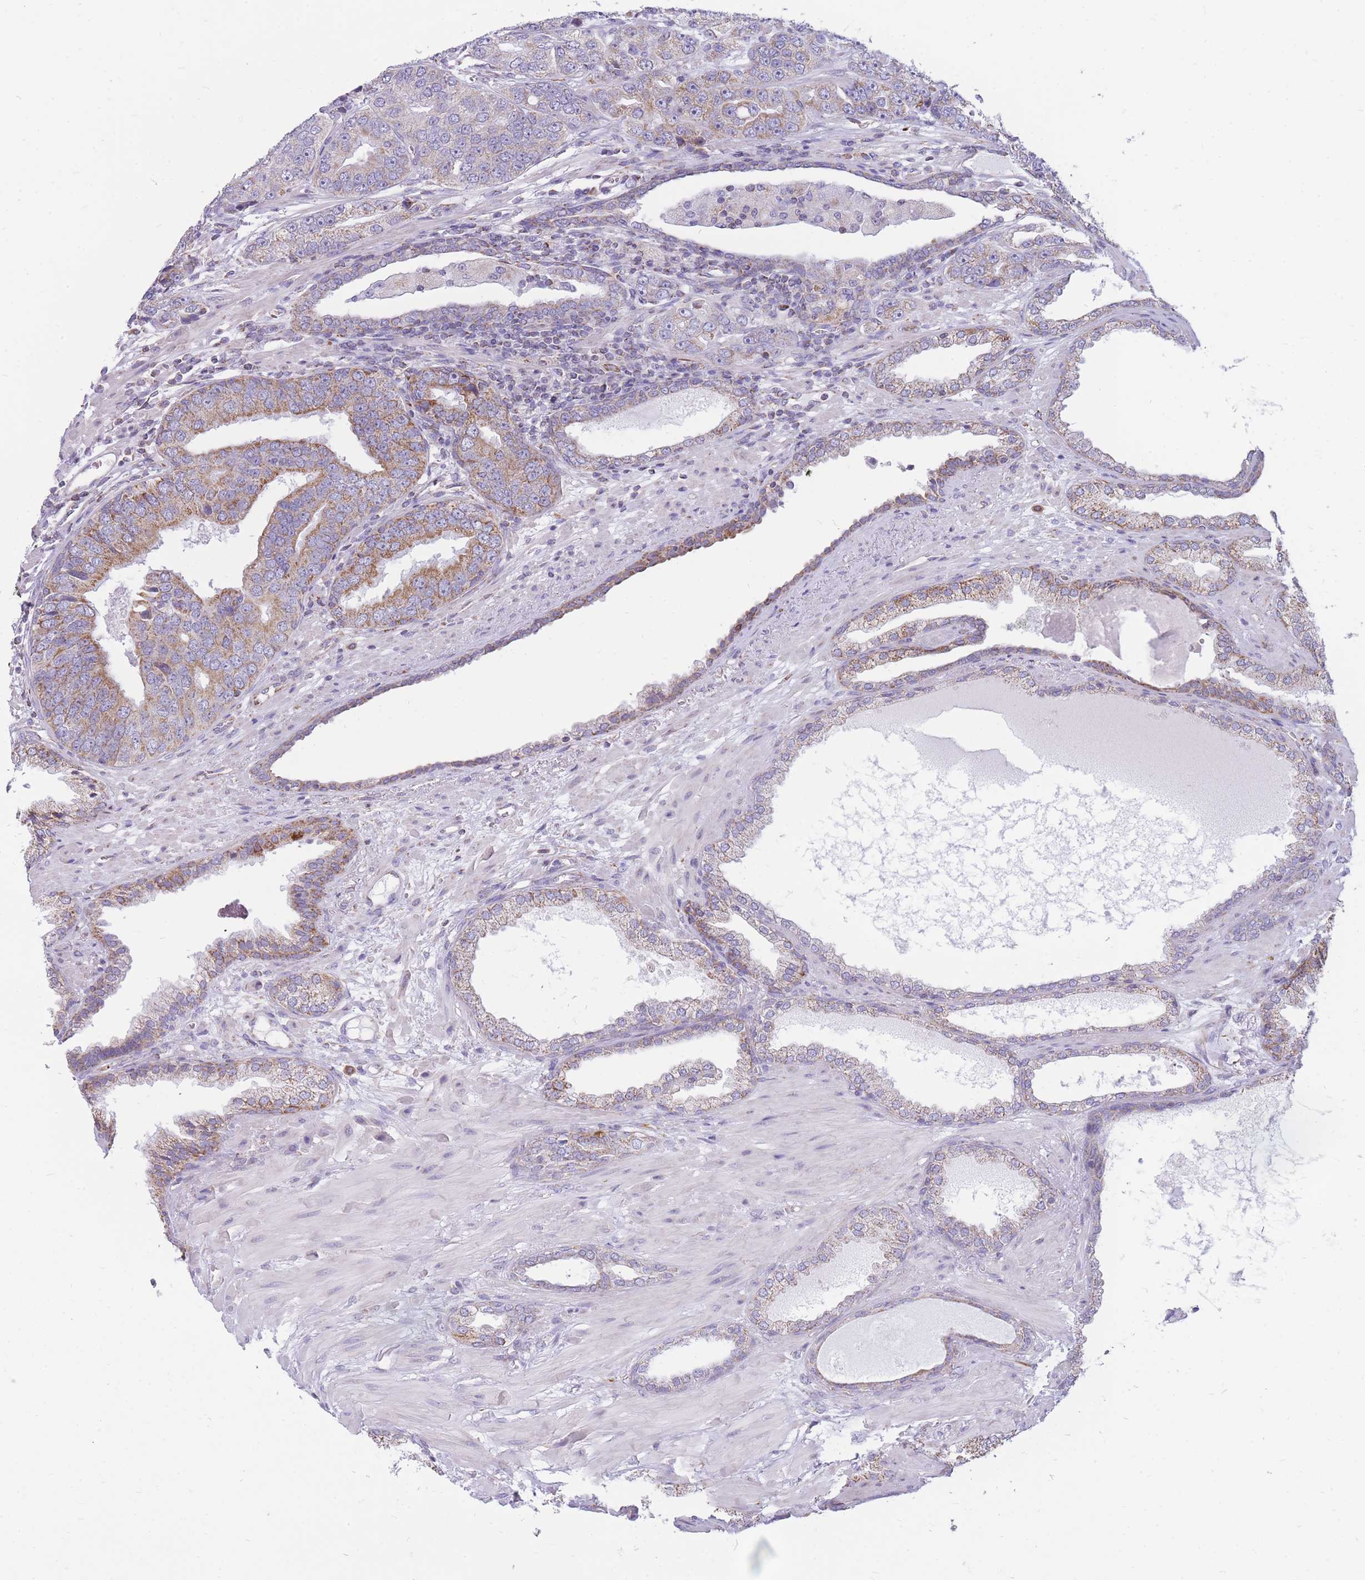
{"staining": {"intensity": "moderate", "quantity": "25%-75%", "location": "cytoplasmic/membranous"}, "tissue": "prostate cancer", "cell_type": "Tumor cells", "image_type": "cancer", "snomed": [{"axis": "morphology", "description": "Adenocarcinoma, High grade"}, {"axis": "topography", "description": "Prostate"}], "caption": "A high-resolution image shows IHC staining of prostate cancer (adenocarcinoma (high-grade)), which shows moderate cytoplasmic/membranous staining in about 25%-75% of tumor cells.", "gene": "PCSK1", "patient": {"sex": "male", "age": 71}}